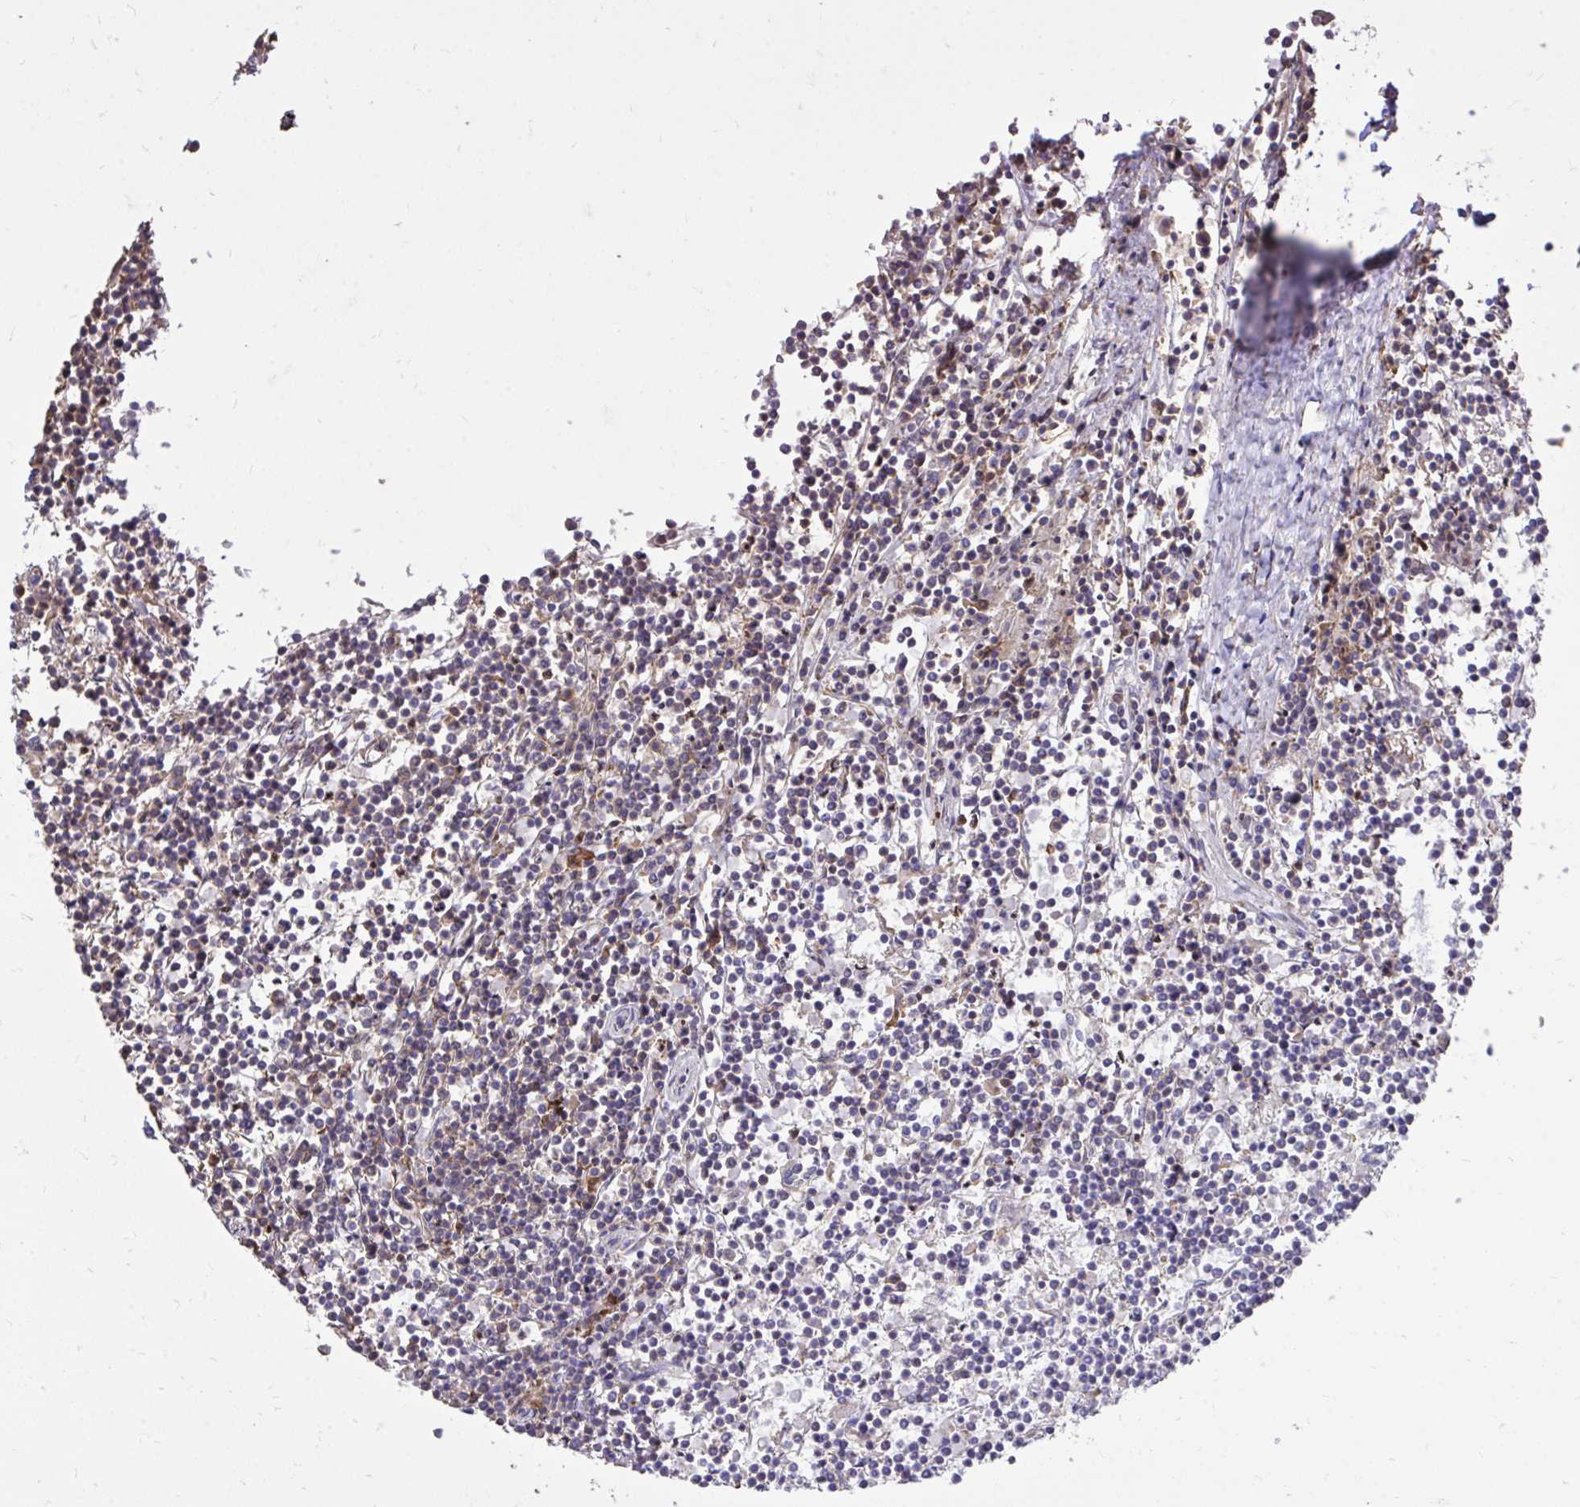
{"staining": {"intensity": "negative", "quantity": "none", "location": "none"}, "tissue": "lymphoma", "cell_type": "Tumor cells", "image_type": "cancer", "snomed": [{"axis": "morphology", "description": "Malignant lymphoma, non-Hodgkin's type, Low grade"}, {"axis": "topography", "description": "Spleen"}], "caption": "This is a micrograph of immunohistochemistry (IHC) staining of lymphoma, which shows no positivity in tumor cells. (DAB immunohistochemistry (IHC) visualized using brightfield microscopy, high magnification).", "gene": "IGFL2", "patient": {"sex": "female", "age": 19}}